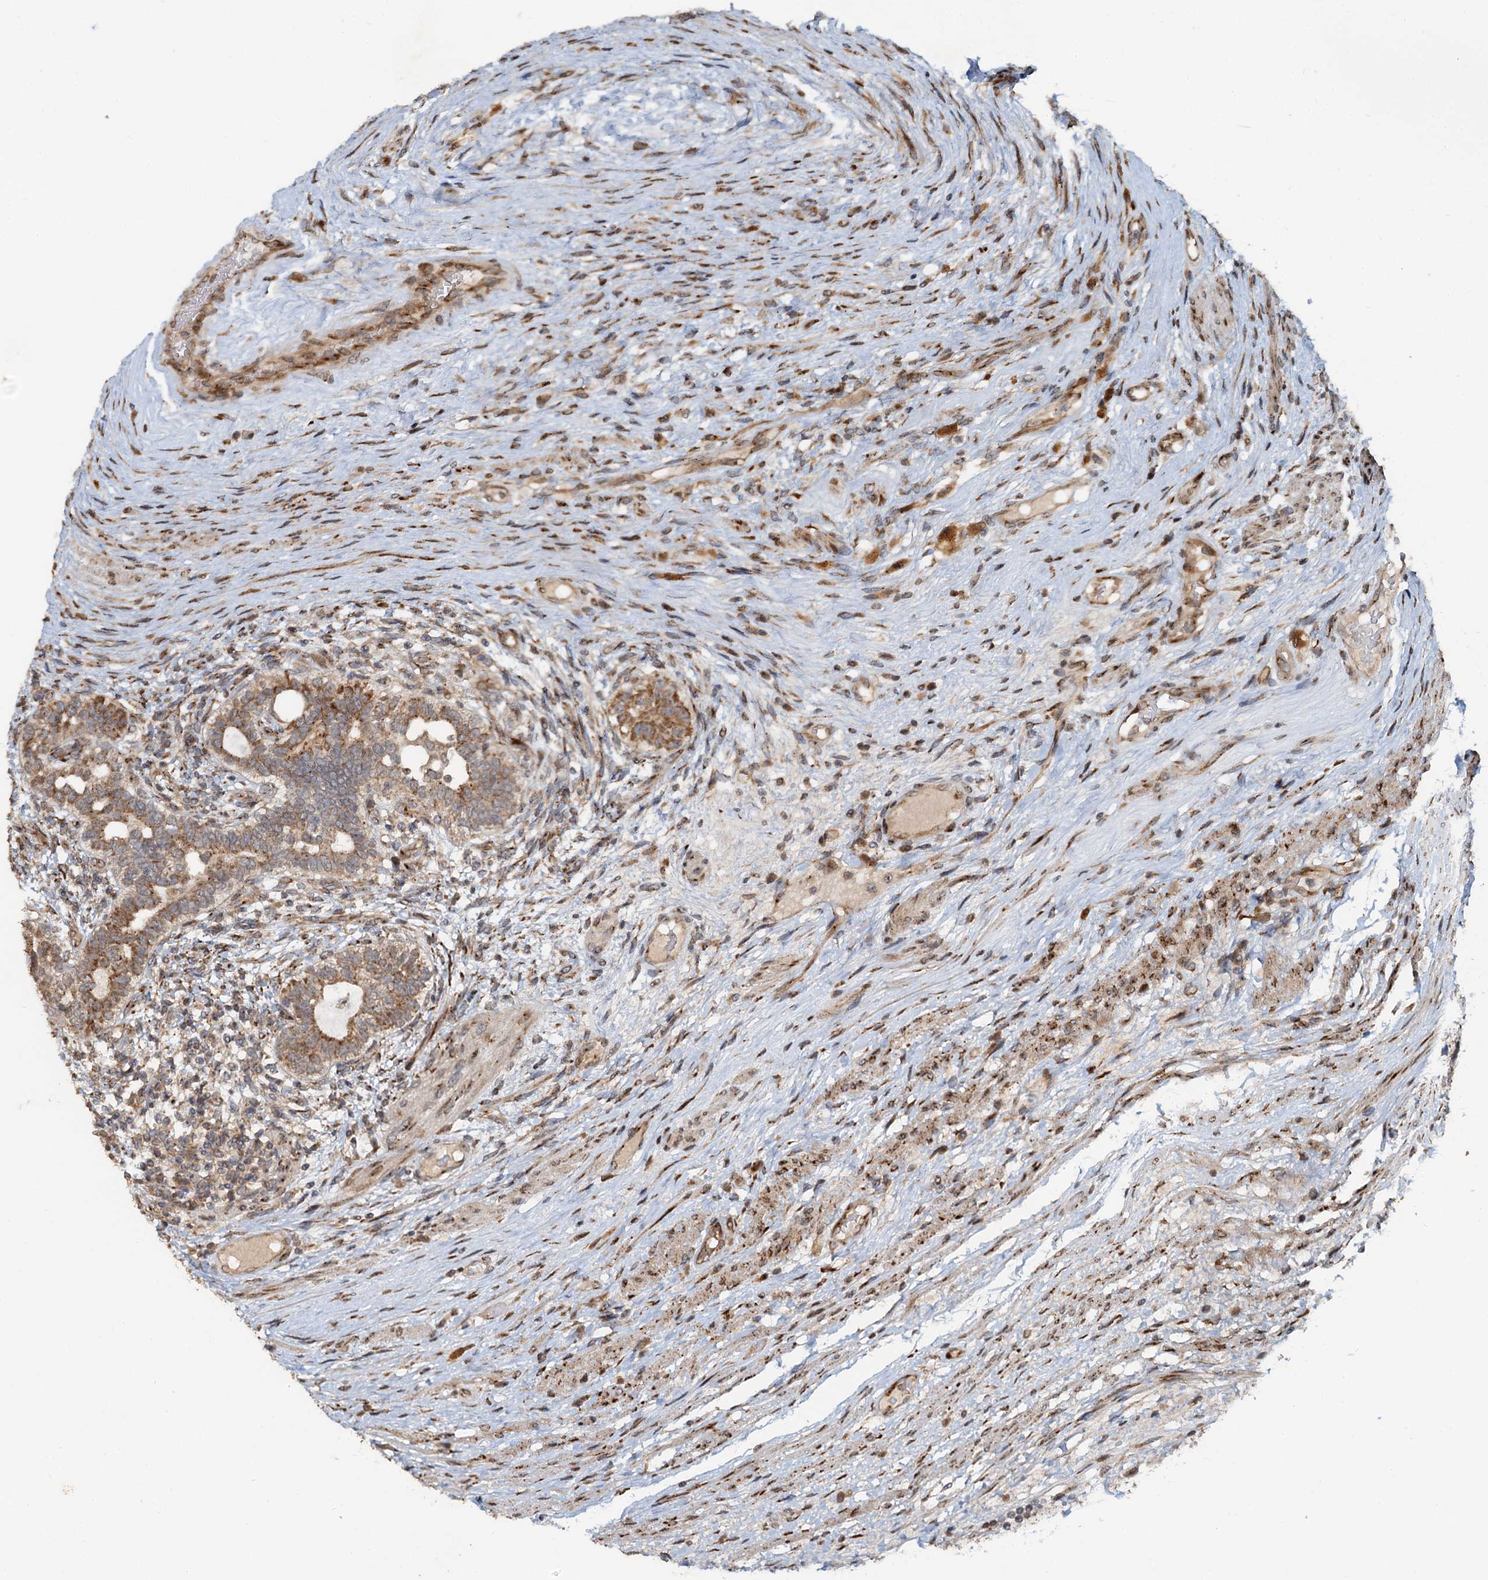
{"staining": {"intensity": "moderate", "quantity": ">75%", "location": "cytoplasmic/membranous"}, "tissue": "testis cancer", "cell_type": "Tumor cells", "image_type": "cancer", "snomed": [{"axis": "morphology", "description": "Carcinoma, Embryonal, NOS"}, {"axis": "topography", "description": "Testis"}], "caption": "Testis cancer stained with a brown dye exhibits moderate cytoplasmic/membranous positive staining in about >75% of tumor cells.", "gene": "CEP68", "patient": {"sex": "male", "age": 26}}